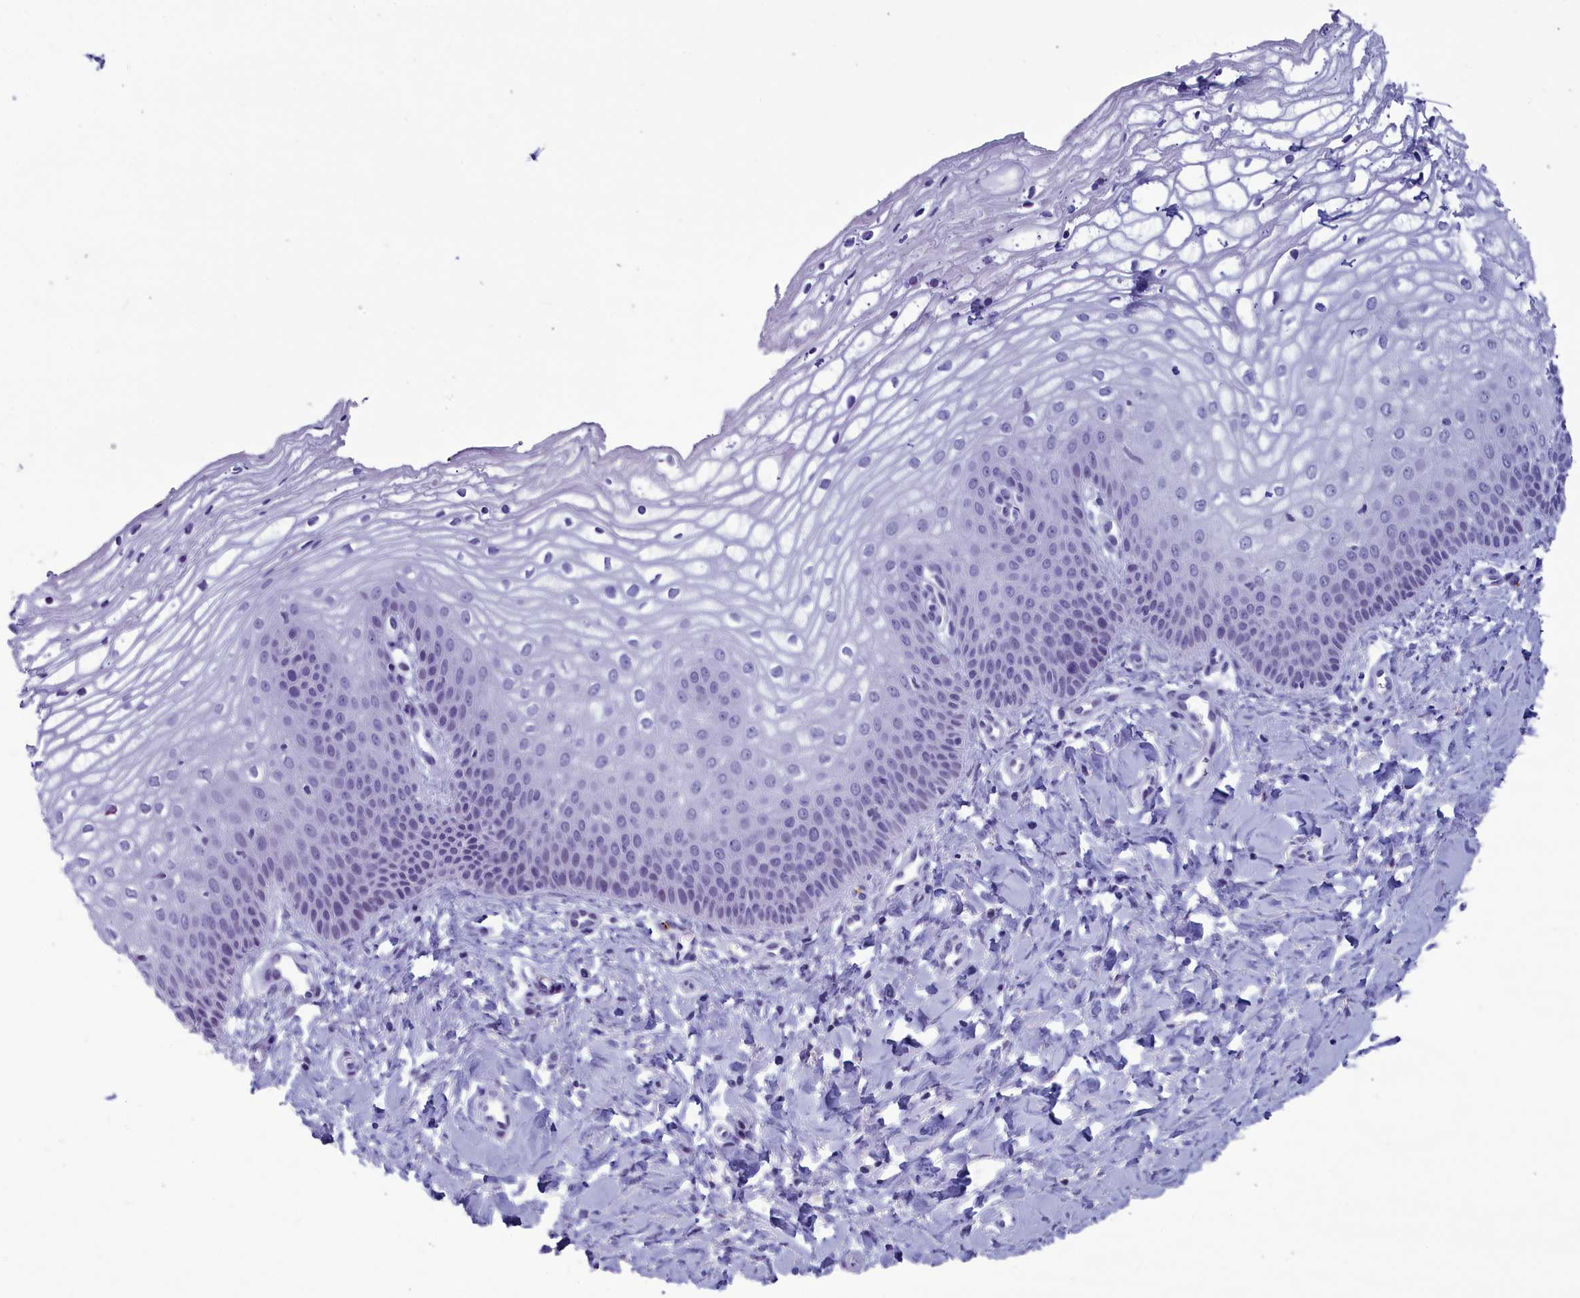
{"staining": {"intensity": "negative", "quantity": "none", "location": "none"}, "tissue": "vagina", "cell_type": "Squamous epithelial cells", "image_type": "normal", "snomed": [{"axis": "morphology", "description": "Normal tissue, NOS"}, {"axis": "topography", "description": "Vagina"}], "caption": "This is an IHC histopathology image of normal vagina. There is no staining in squamous epithelial cells.", "gene": "AIFM2", "patient": {"sex": "female", "age": 68}}